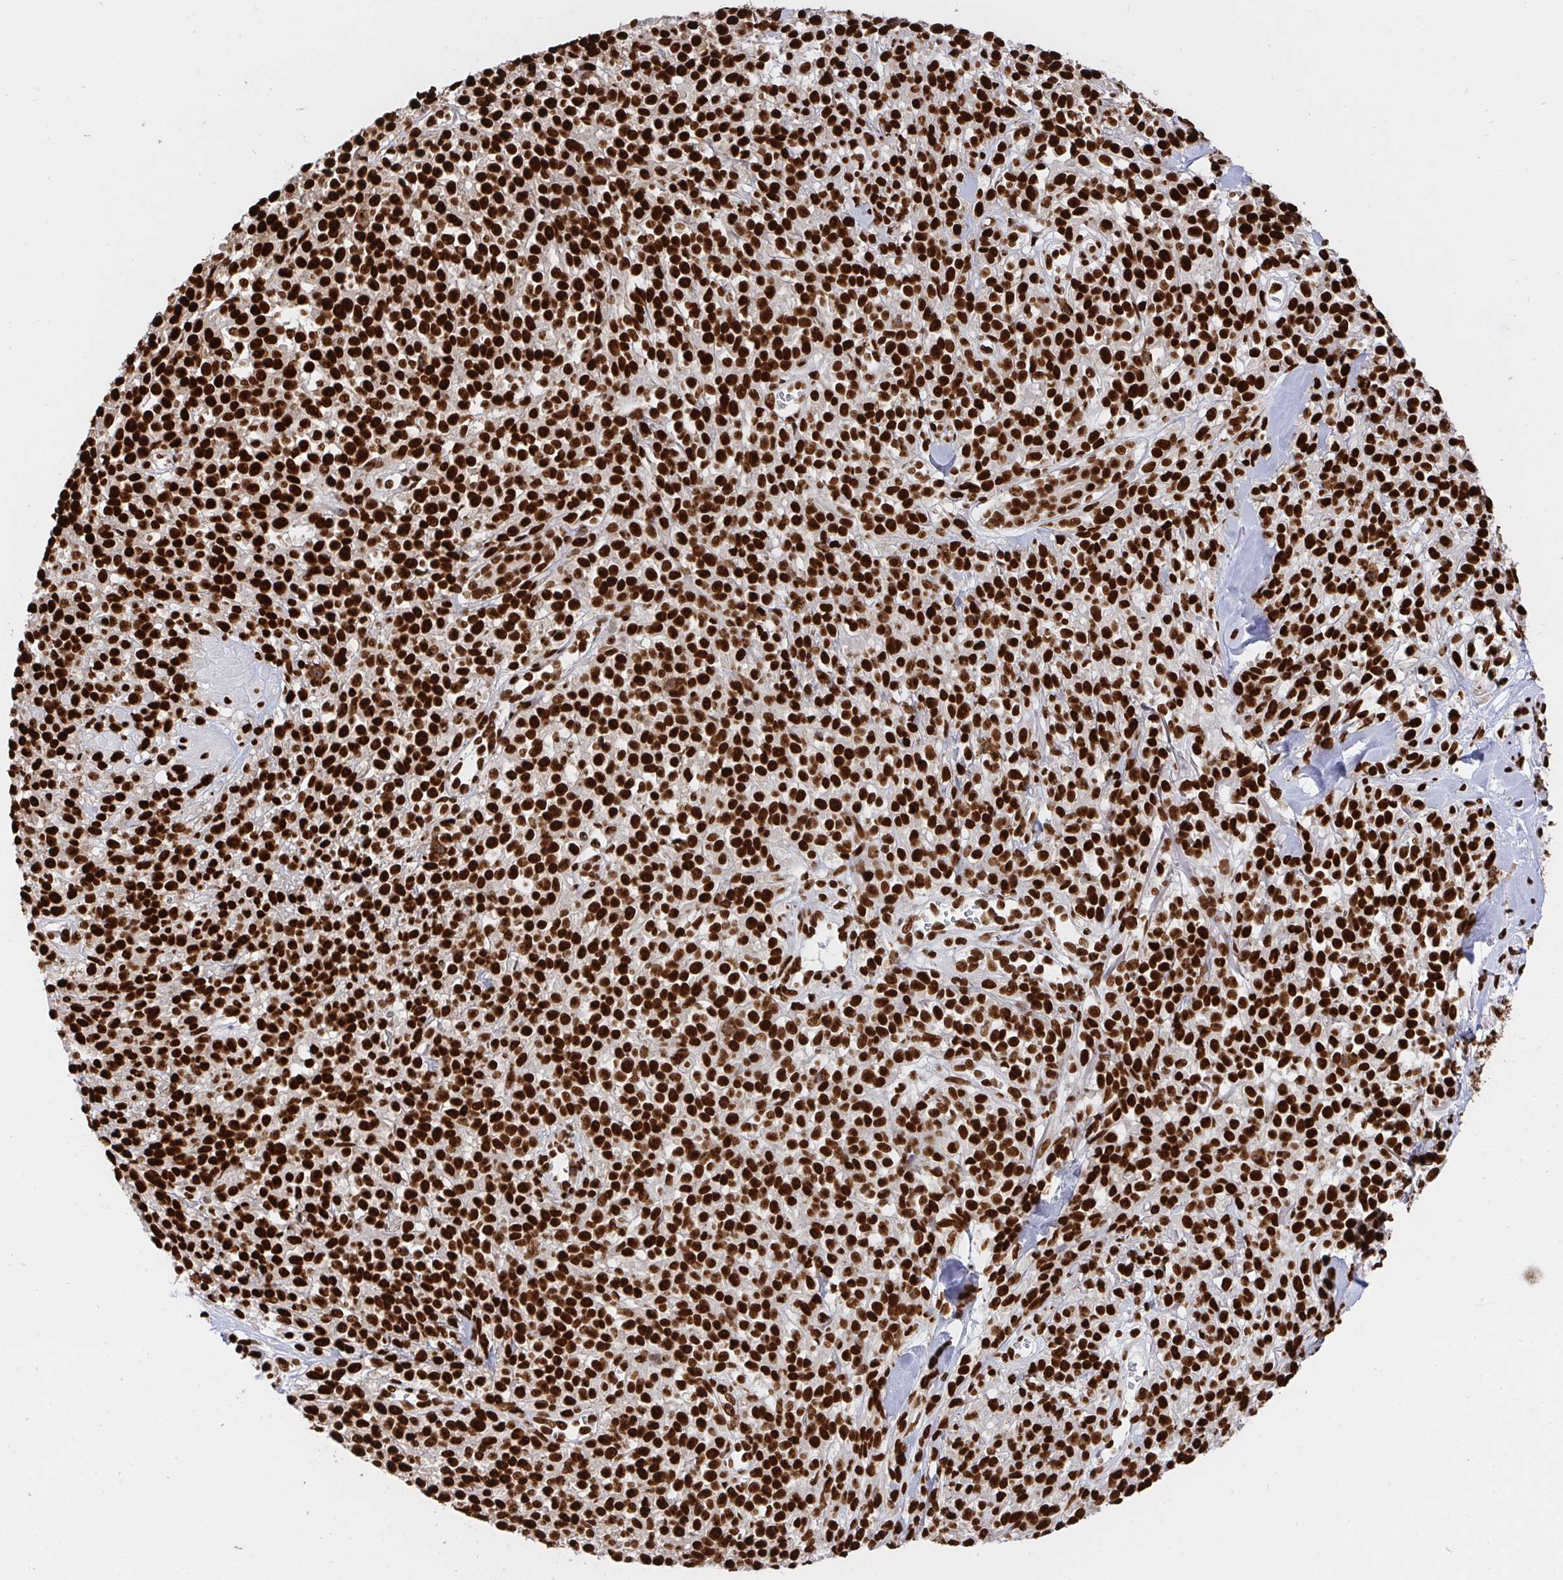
{"staining": {"intensity": "strong", "quantity": ">75%", "location": "nuclear"}, "tissue": "melanoma", "cell_type": "Tumor cells", "image_type": "cancer", "snomed": [{"axis": "morphology", "description": "Malignant melanoma, NOS"}, {"axis": "topography", "description": "Skin"}, {"axis": "topography", "description": "Skin of trunk"}], "caption": "Immunohistochemical staining of human melanoma exhibits high levels of strong nuclear positivity in about >75% of tumor cells. (DAB (3,3'-diaminobenzidine) IHC, brown staining for protein, blue staining for nuclei).", "gene": "HNRNPL", "patient": {"sex": "male", "age": 74}}